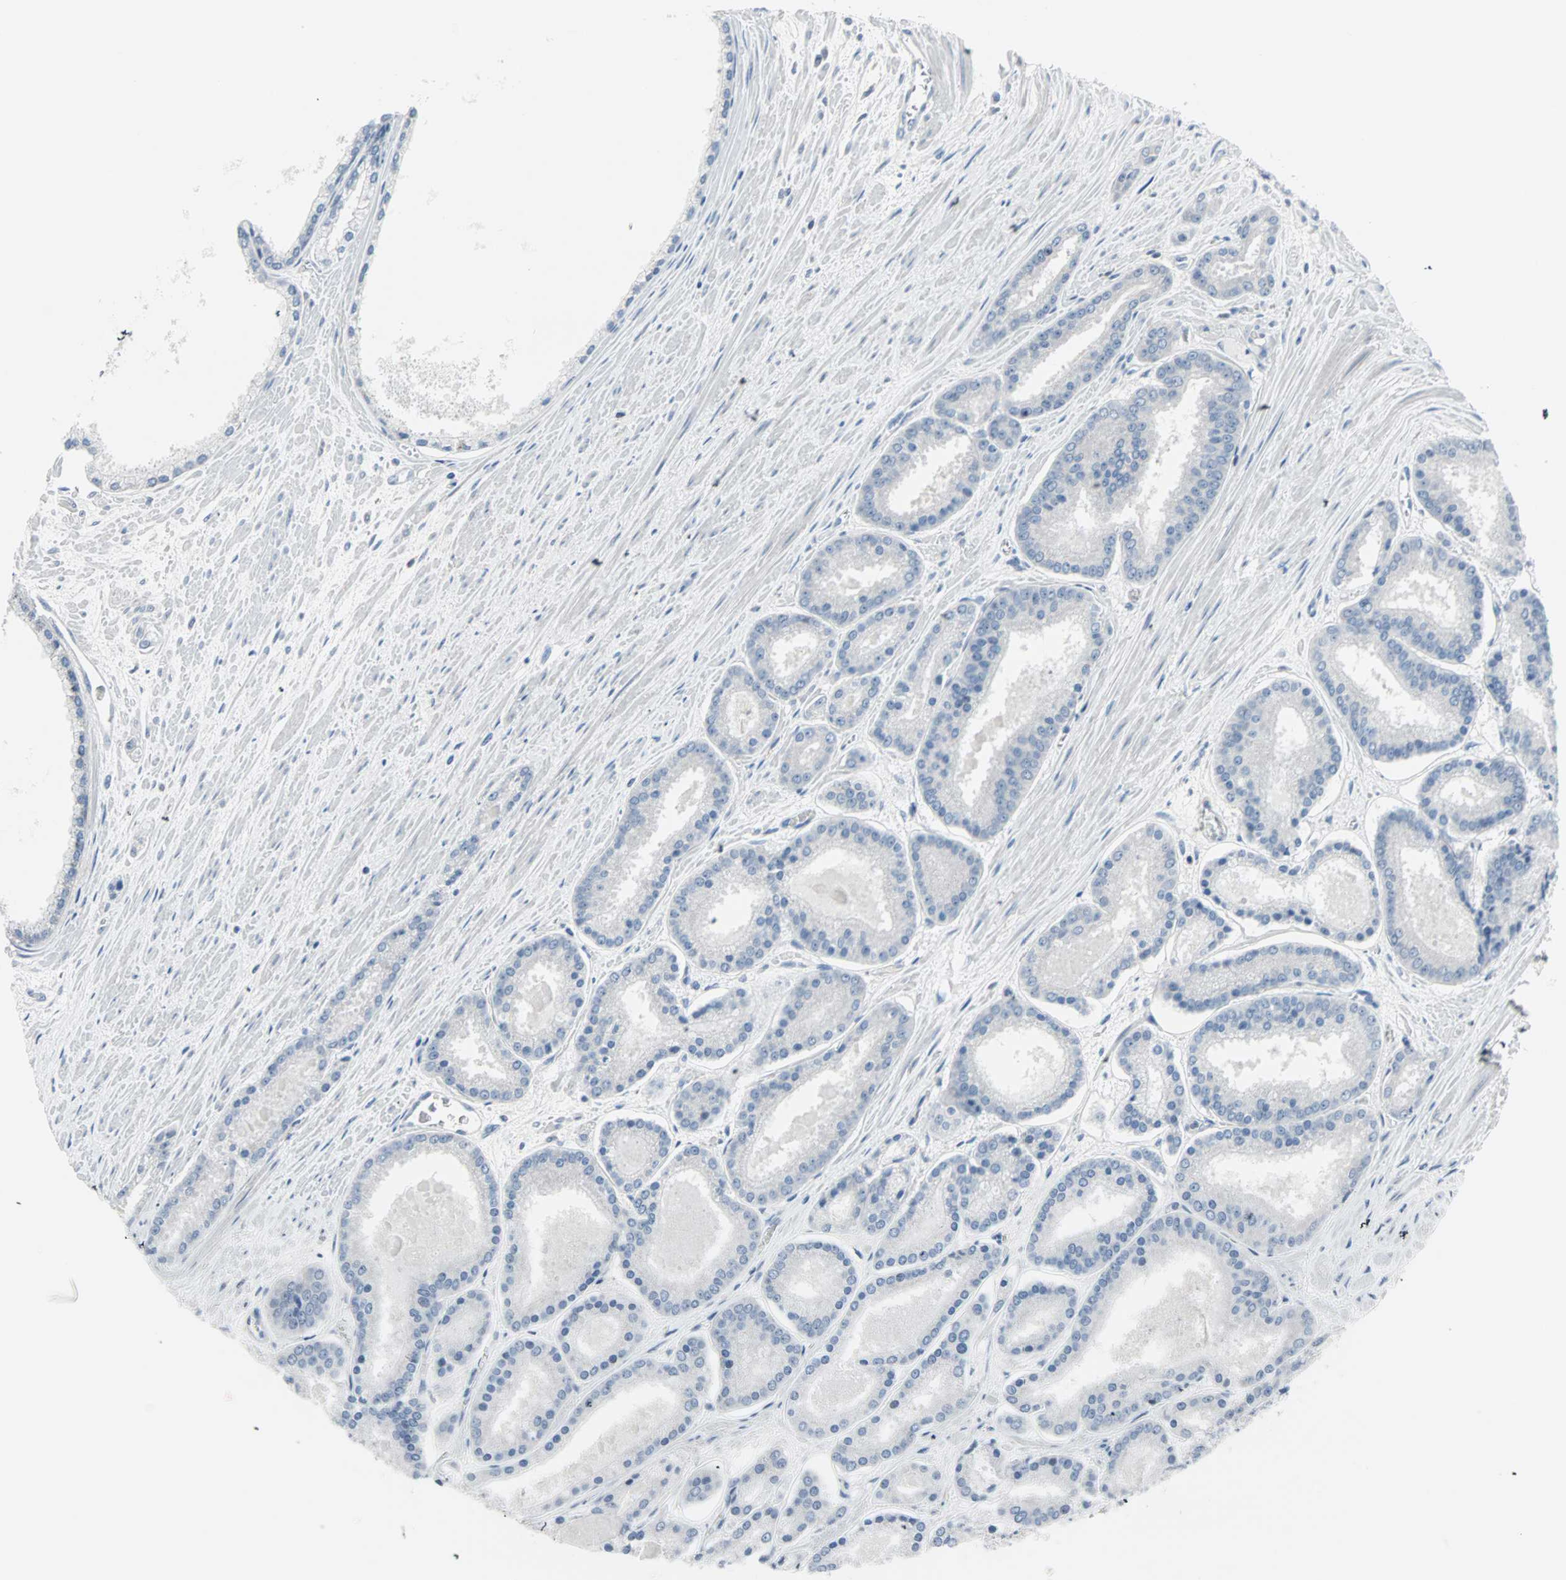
{"staining": {"intensity": "negative", "quantity": "none", "location": "none"}, "tissue": "prostate cancer", "cell_type": "Tumor cells", "image_type": "cancer", "snomed": [{"axis": "morphology", "description": "Adenocarcinoma, Low grade"}, {"axis": "topography", "description": "Prostate"}], "caption": "Immunohistochemistry histopathology image of prostate cancer stained for a protein (brown), which reveals no staining in tumor cells.", "gene": "CASP3", "patient": {"sex": "male", "age": 59}}